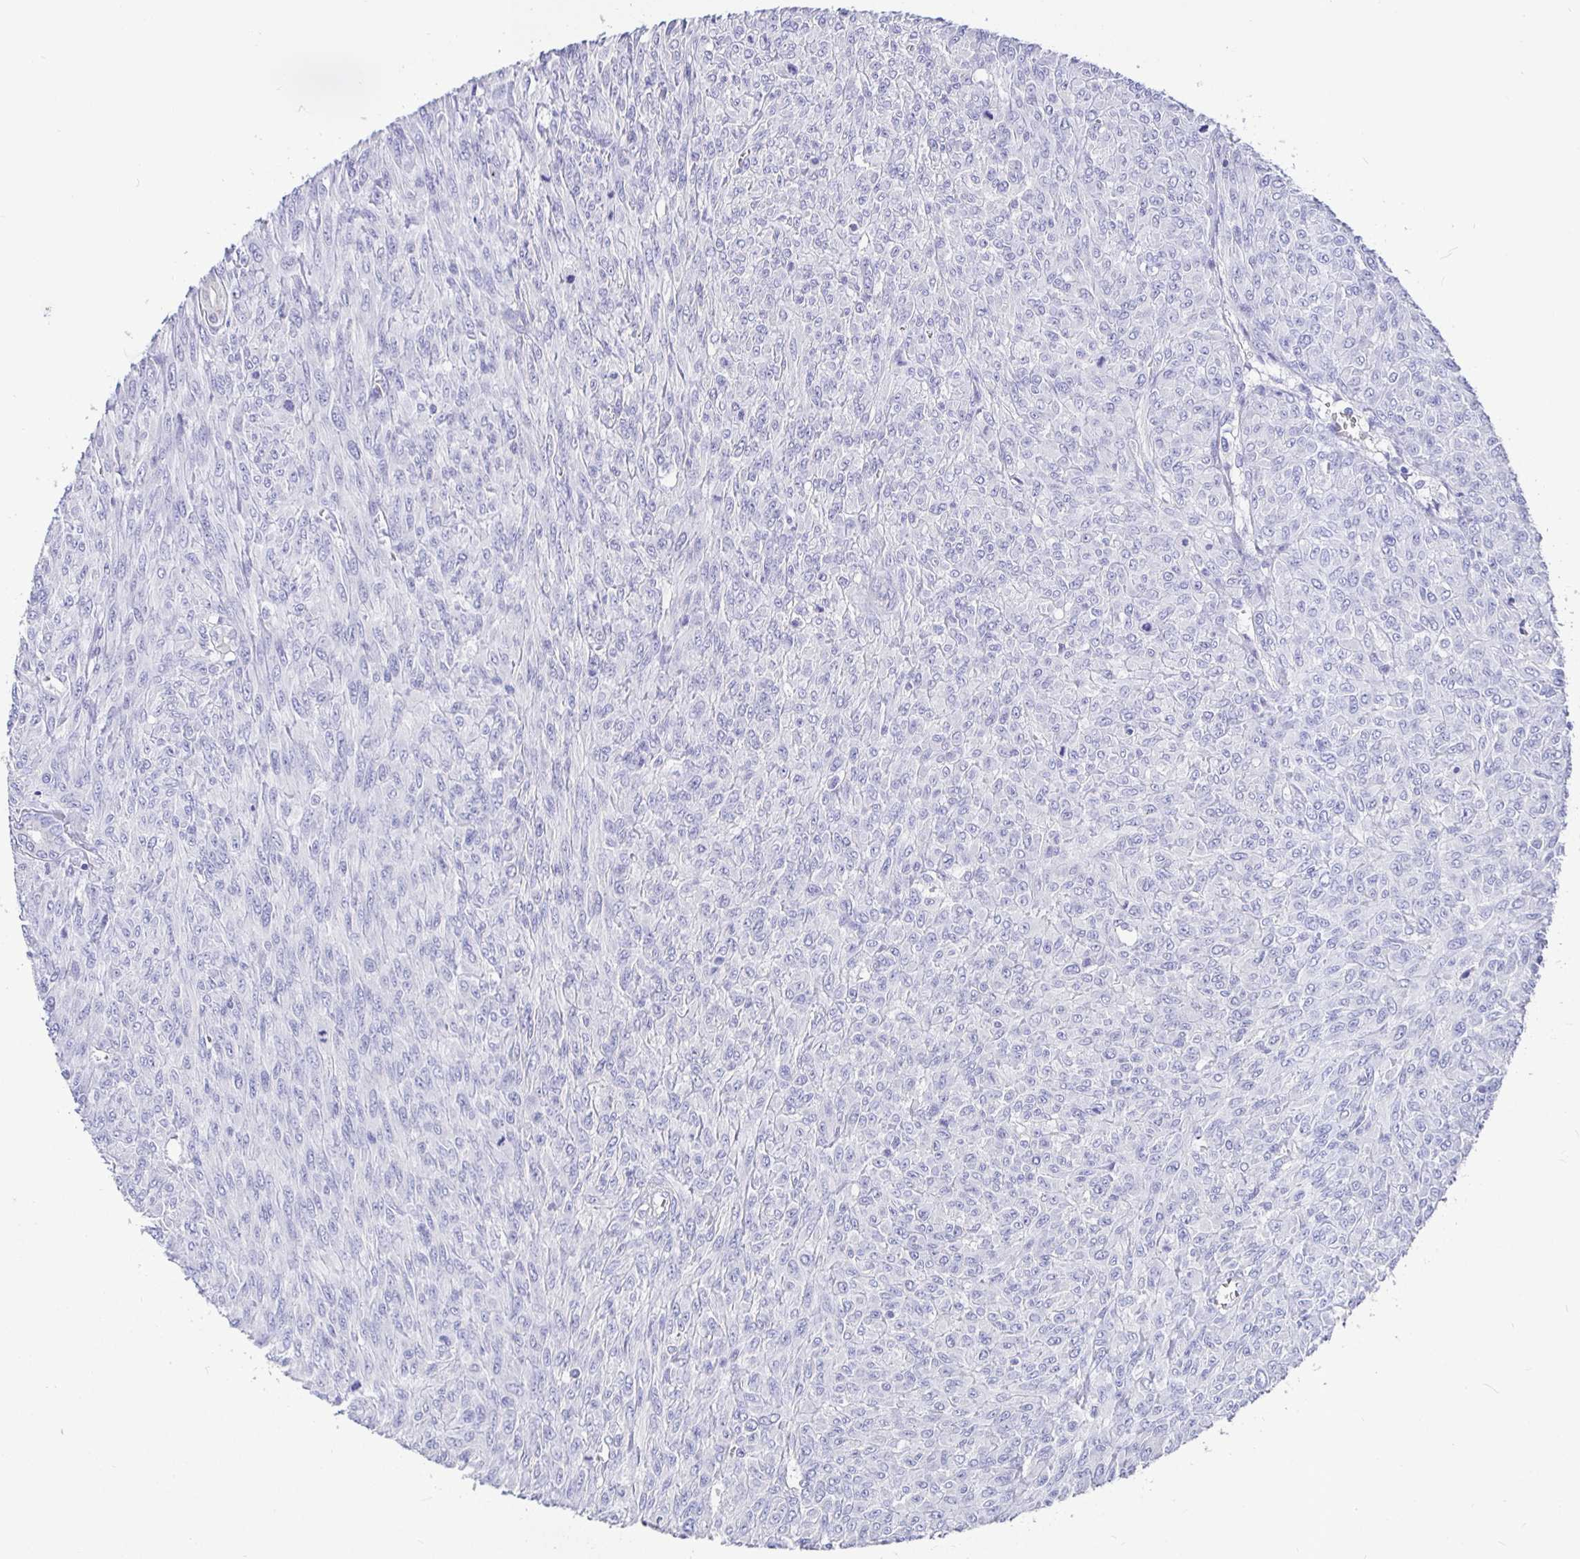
{"staining": {"intensity": "negative", "quantity": "none", "location": "none"}, "tissue": "renal cancer", "cell_type": "Tumor cells", "image_type": "cancer", "snomed": [{"axis": "morphology", "description": "Adenocarcinoma, NOS"}, {"axis": "topography", "description": "Kidney"}], "caption": "High power microscopy micrograph of an immunohistochemistry histopathology image of renal cancer, revealing no significant staining in tumor cells.", "gene": "TPTE", "patient": {"sex": "male", "age": 58}}